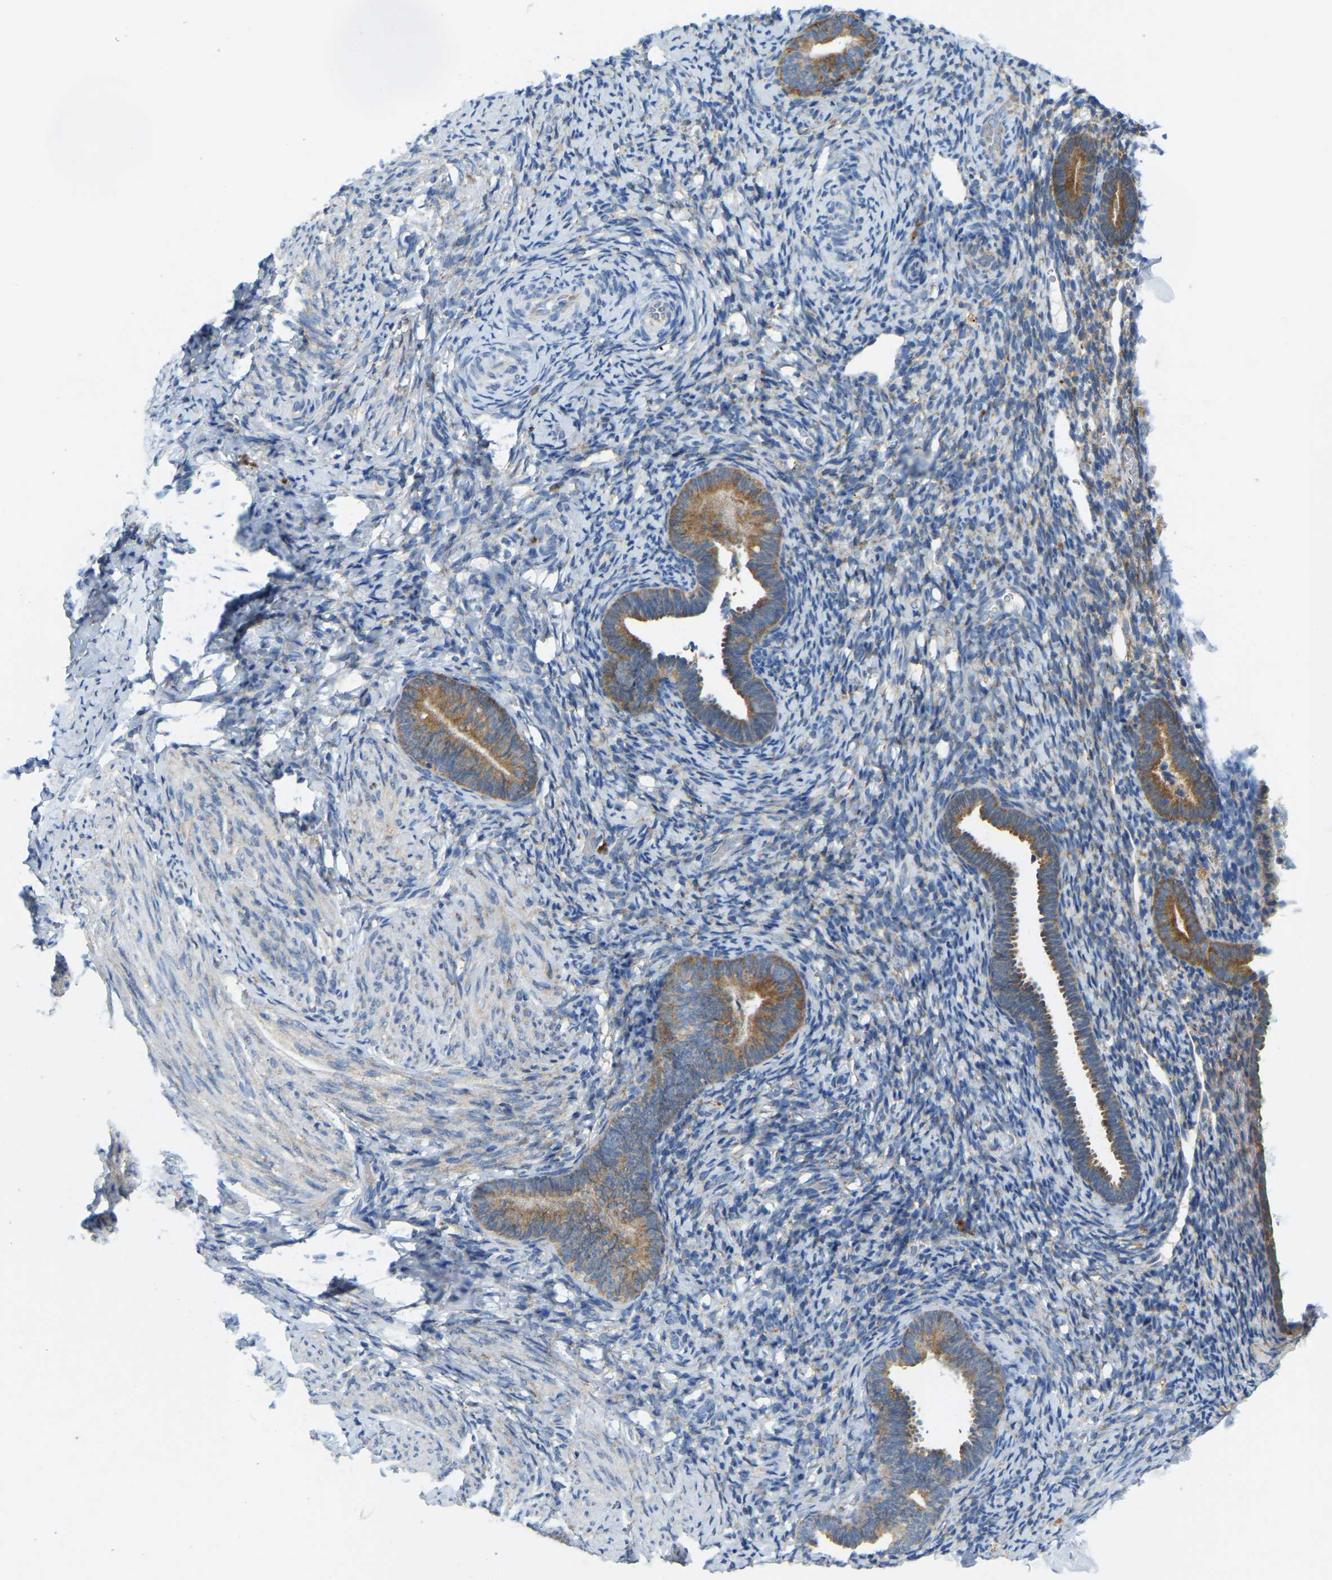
{"staining": {"intensity": "moderate", "quantity": "25%-75%", "location": "cytoplasmic/membranous"}, "tissue": "endometrium", "cell_type": "Cells in endometrial stroma", "image_type": "normal", "snomed": [{"axis": "morphology", "description": "Normal tissue, NOS"}, {"axis": "topography", "description": "Endometrium"}], "caption": "The immunohistochemical stain shows moderate cytoplasmic/membranous expression in cells in endometrial stroma of unremarkable endometrium.", "gene": "SND1", "patient": {"sex": "female", "age": 51}}